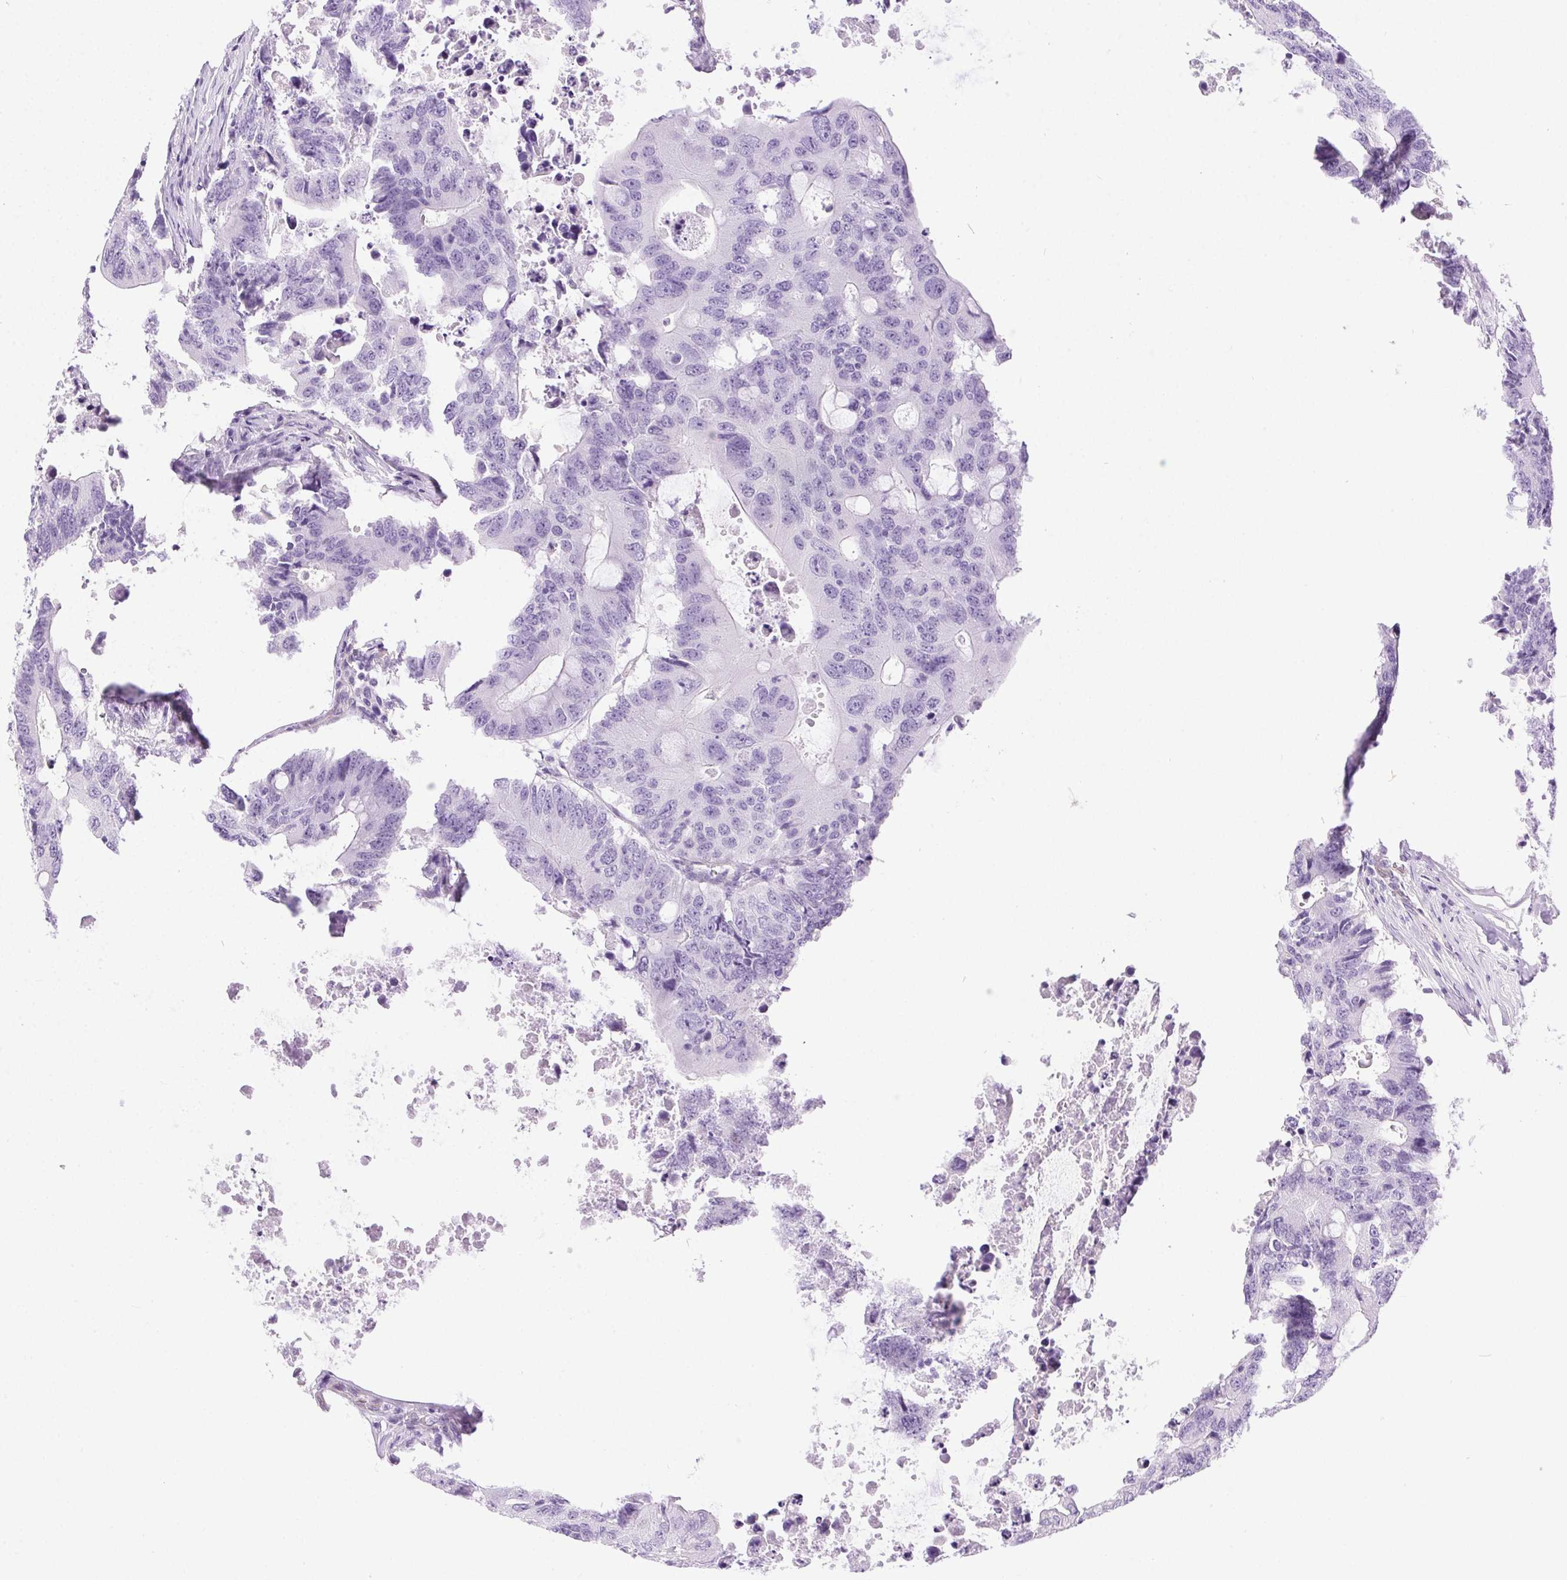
{"staining": {"intensity": "negative", "quantity": "none", "location": "none"}, "tissue": "colorectal cancer", "cell_type": "Tumor cells", "image_type": "cancer", "snomed": [{"axis": "morphology", "description": "Adenocarcinoma, NOS"}, {"axis": "topography", "description": "Colon"}], "caption": "Immunohistochemistry photomicrograph of human colorectal adenocarcinoma stained for a protein (brown), which shows no staining in tumor cells. (DAB IHC visualized using brightfield microscopy, high magnification).", "gene": "SHCBP1L", "patient": {"sex": "male", "age": 71}}